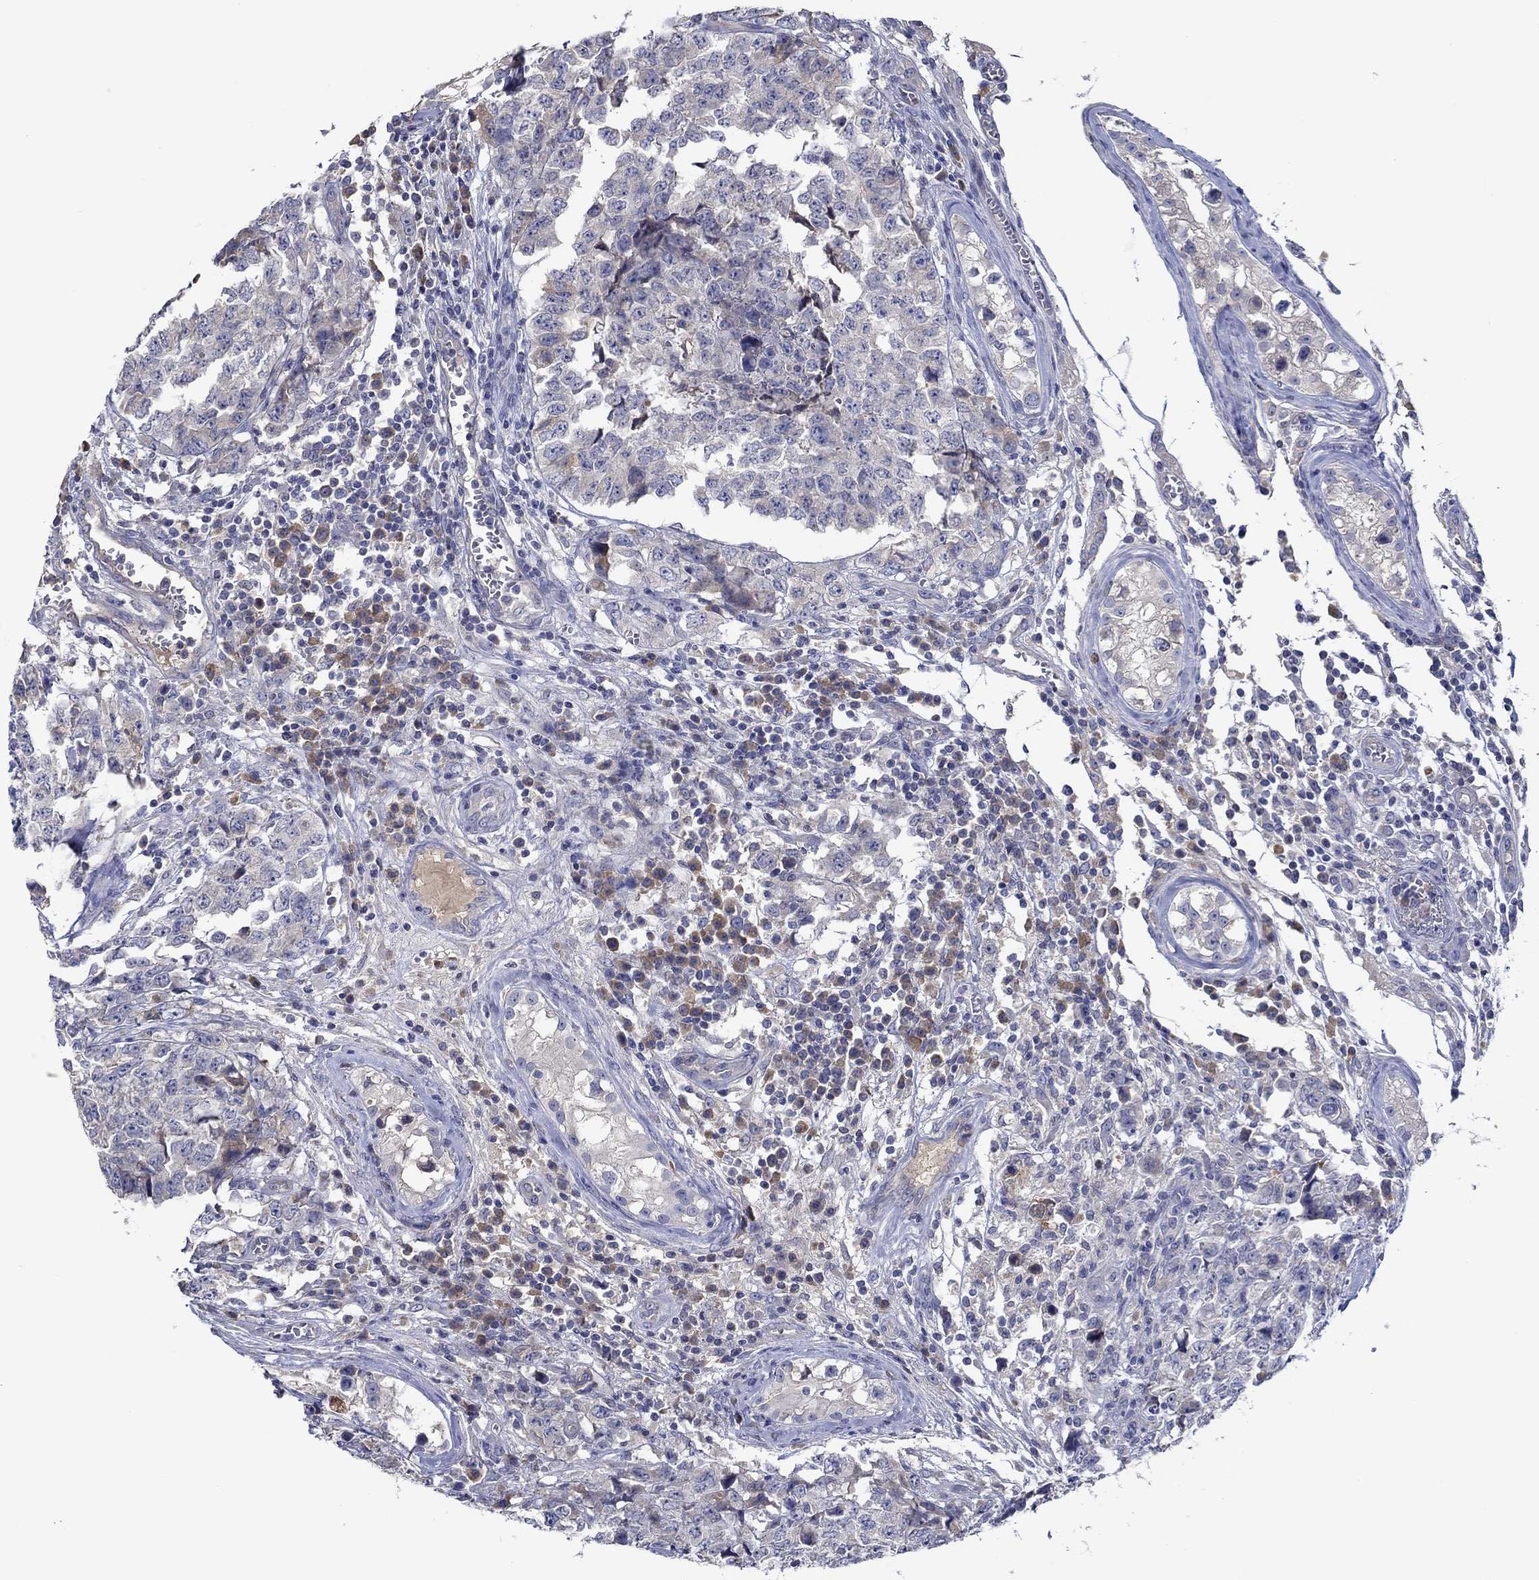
{"staining": {"intensity": "negative", "quantity": "none", "location": "none"}, "tissue": "testis cancer", "cell_type": "Tumor cells", "image_type": "cancer", "snomed": [{"axis": "morphology", "description": "Carcinoma, Embryonal, NOS"}, {"axis": "topography", "description": "Testis"}], "caption": "An image of human testis embryonal carcinoma is negative for staining in tumor cells.", "gene": "CHIT1", "patient": {"sex": "male", "age": 23}}